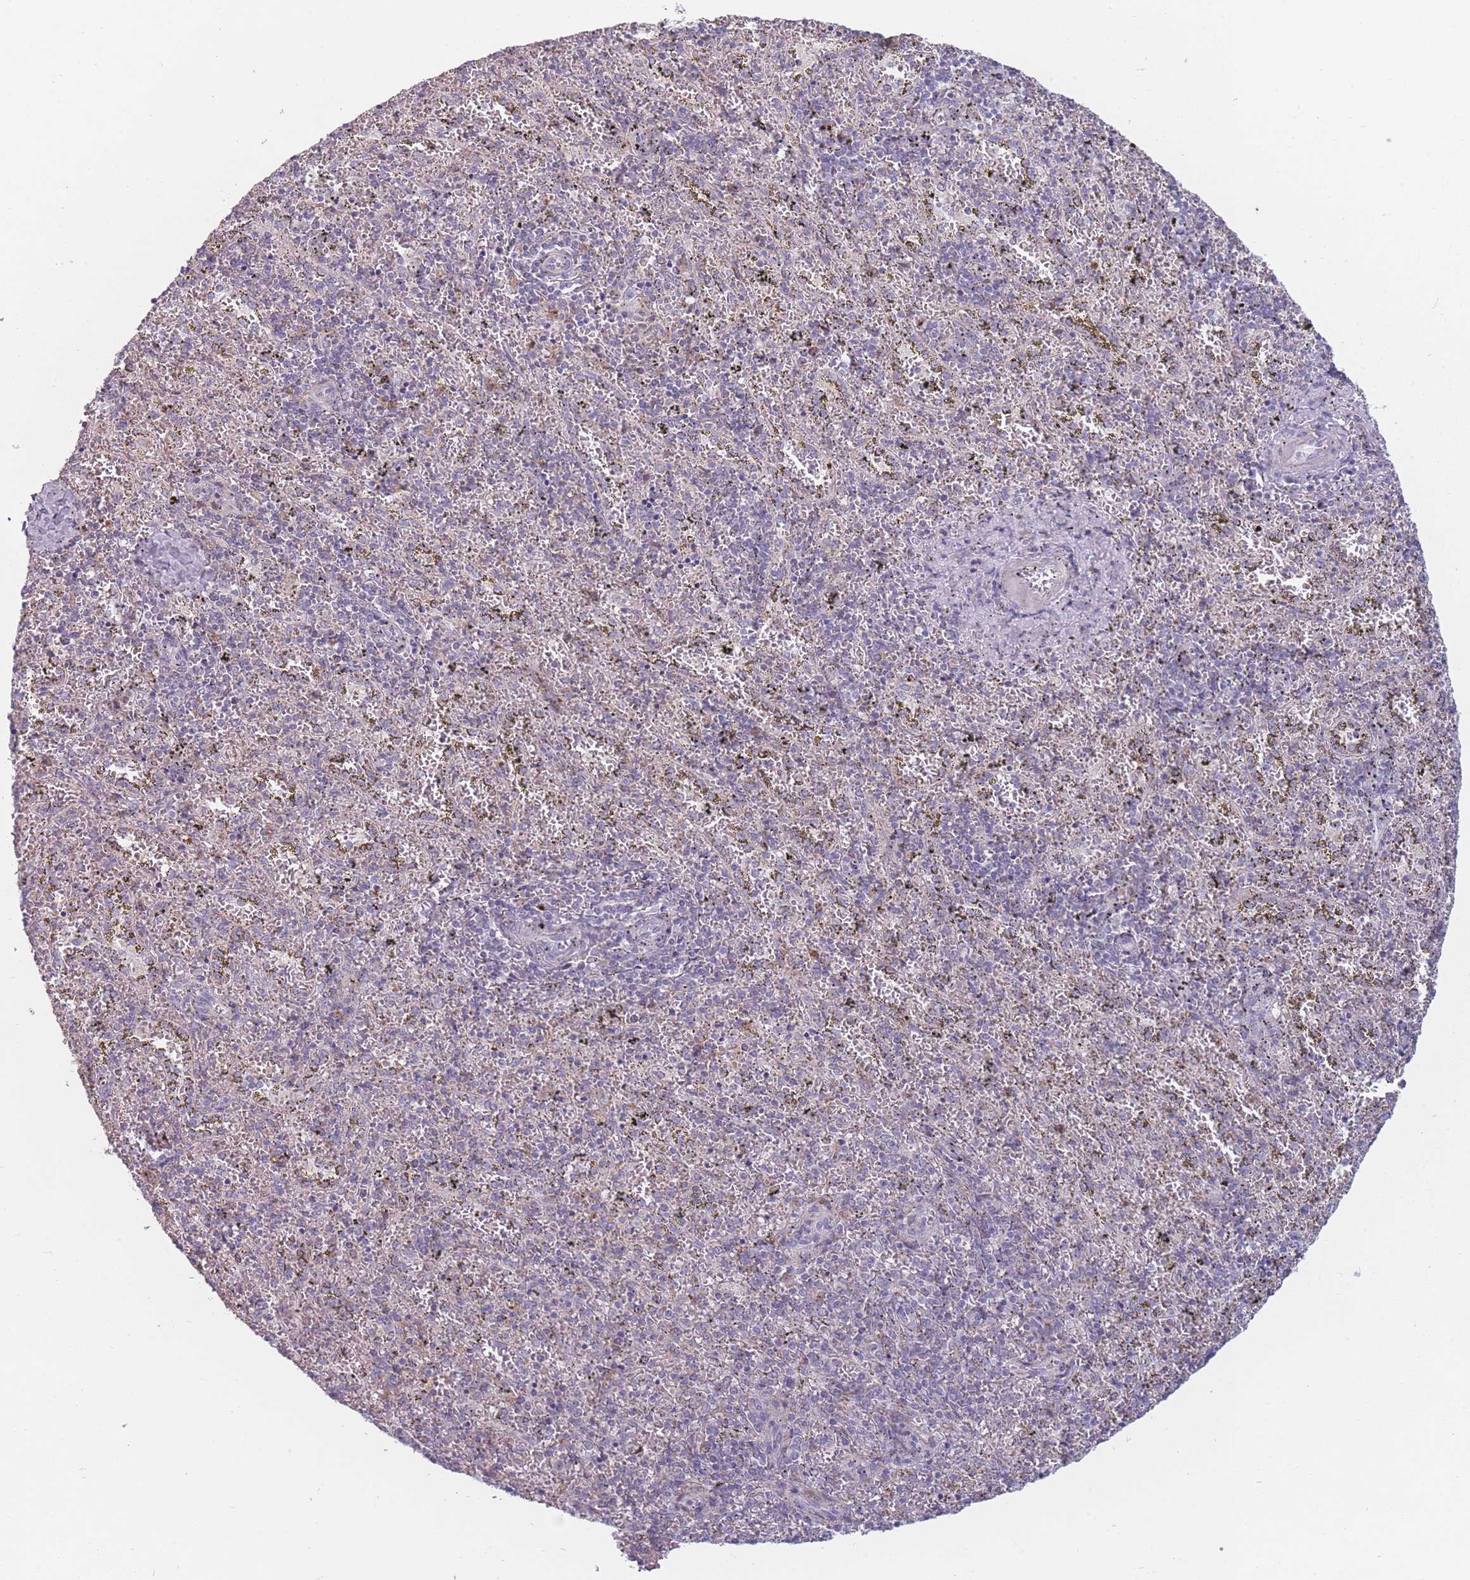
{"staining": {"intensity": "weak", "quantity": "<25%", "location": "cytoplasmic/membranous"}, "tissue": "spleen", "cell_type": "Cells in red pulp", "image_type": "normal", "snomed": [{"axis": "morphology", "description": "Normal tissue, NOS"}, {"axis": "topography", "description": "Spleen"}], "caption": "DAB immunohistochemical staining of normal human spleen demonstrates no significant staining in cells in red pulp.", "gene": "PEX11B", "patient": {"sex": "male", "age": 11}}